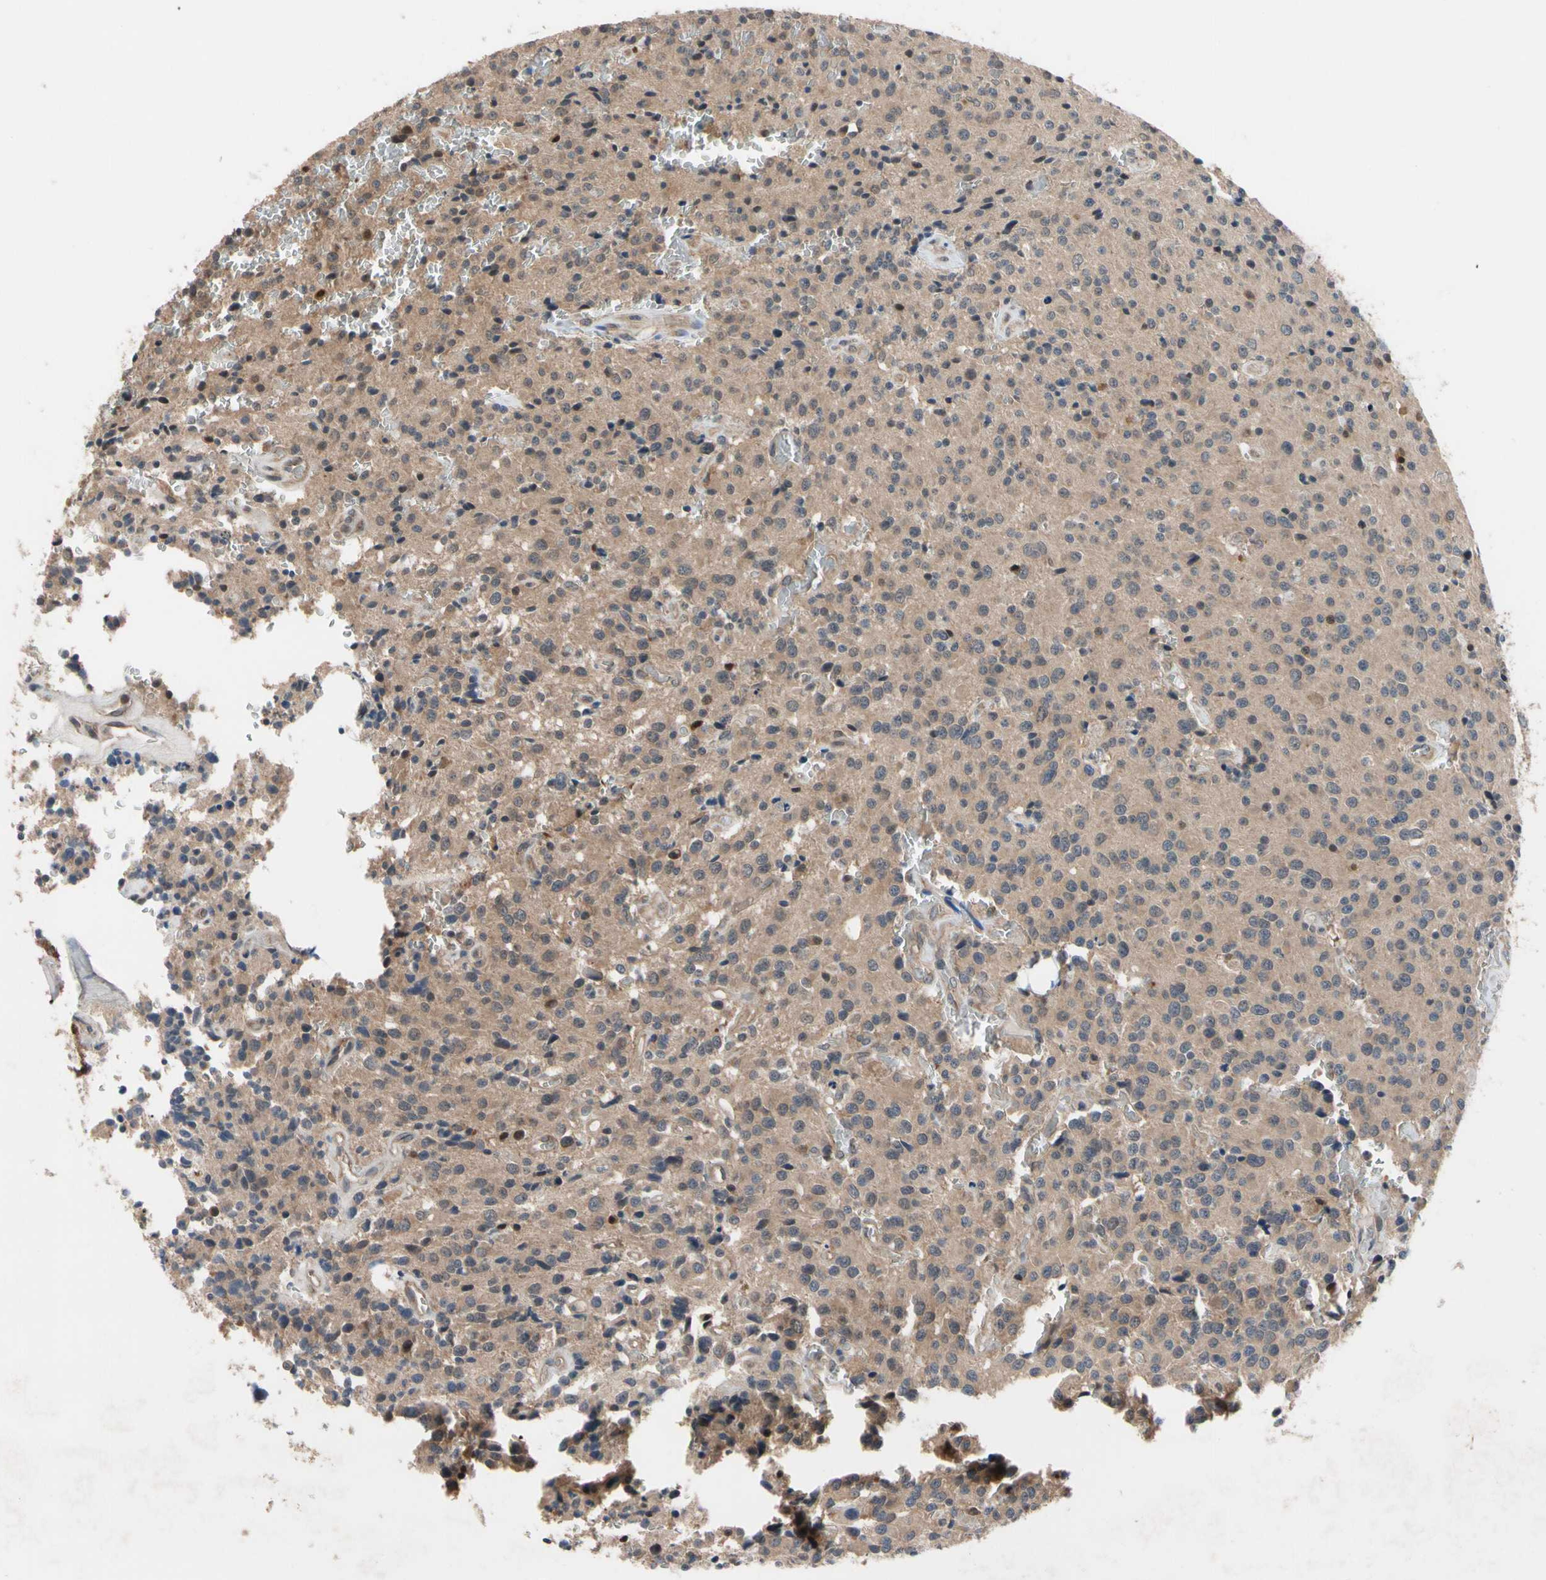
{"staining": {"intensity": "moderate", "quantity": ">75%", "location": "cytoplasmic/membranous"}, "tissue": "glioma", "cell_type": "Tumor cells", "image_type": "cancer", "snomed": [{"axis": "morphology", "description": "Glioma, malignant, Low grade"}, {"axis": "topography", "description": "Brain"}], "caption": "Glioma was stained to show a protein in brown. There is medium levels of moderate cytoplasmic/membranous expression in about >75% of tumor cells. (DAB IHC, brown staining for protein, blue staining for nuclei).", "gene": "DPP8", "patient": {"sex": "male", "age": 58}}